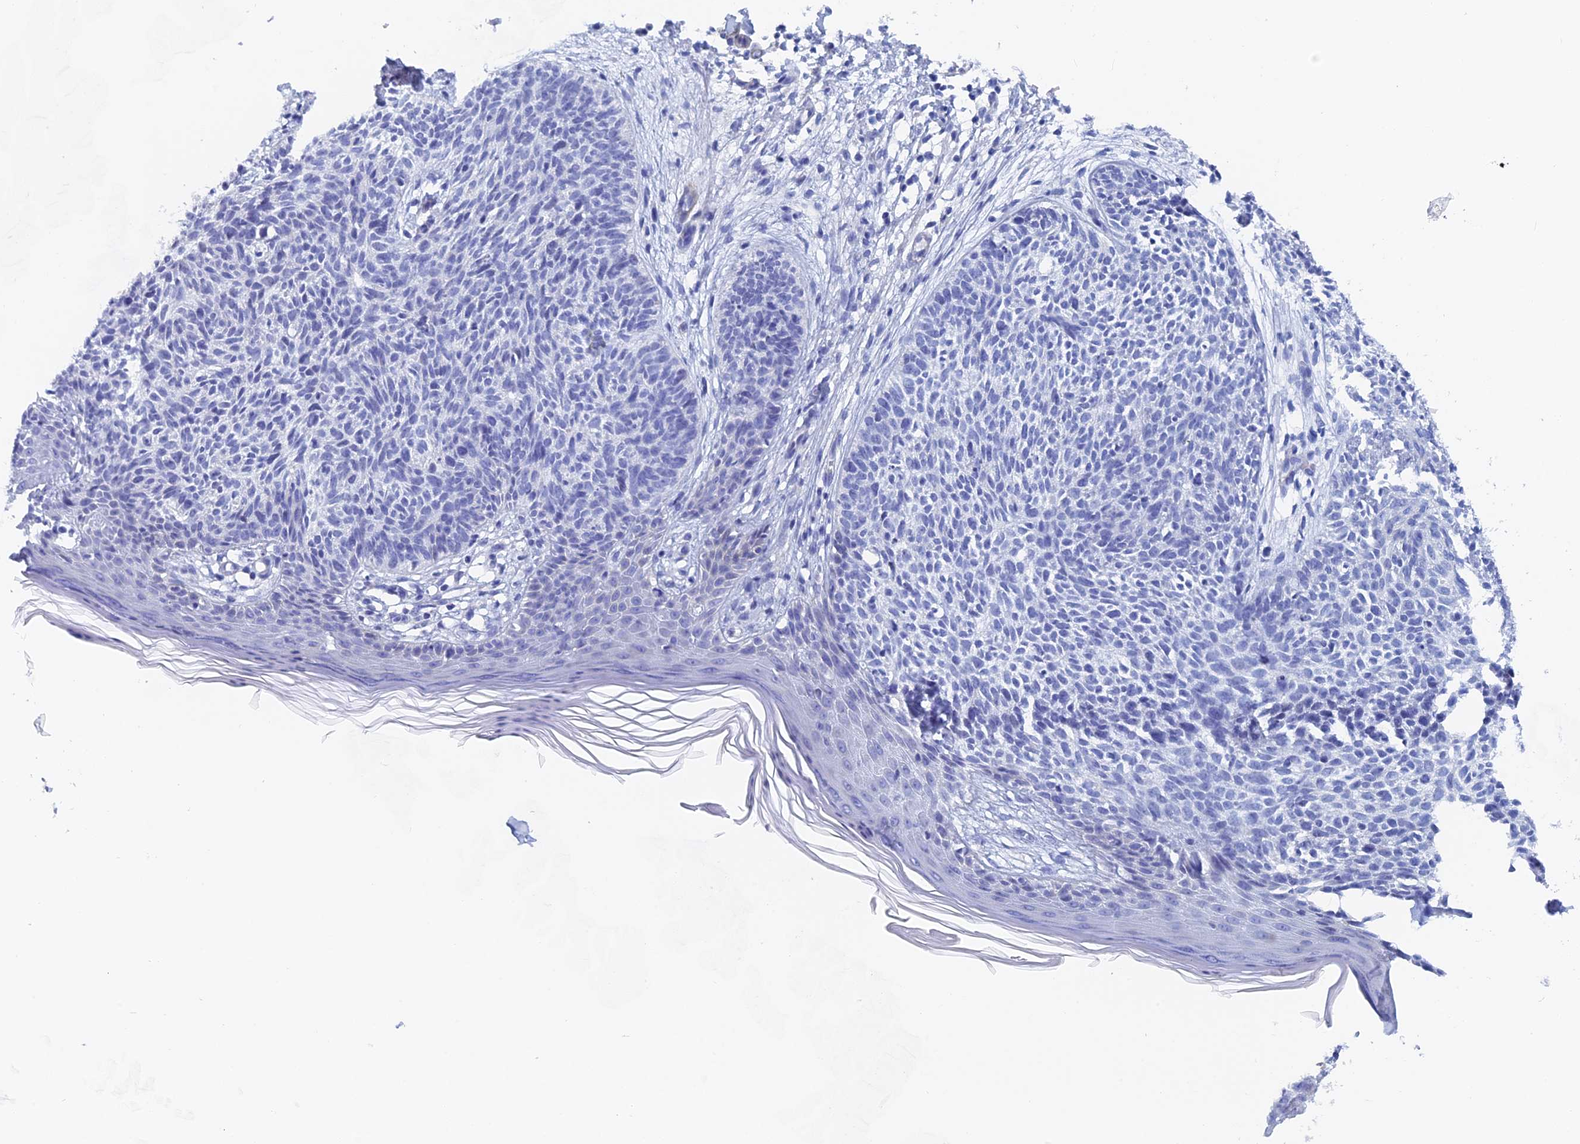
{"staining": {"intensity": "negative", "quantity": "none", "location": "none"}, "tissue": "skin cancer", "cell_type": "Tumor cells", "image_type": "cancer", "snomed": [{"axis": "morphology", "description": "Basal cell carcinoma"}, {"axis": "topography", "description": "Skin"}], "caption": "This is an immunohistochemistry (IHC) image of skin cancer. There is no expression in tumor cells.", "gene": "KCNK18", "patient": {"sex": "female", "age": 66}}